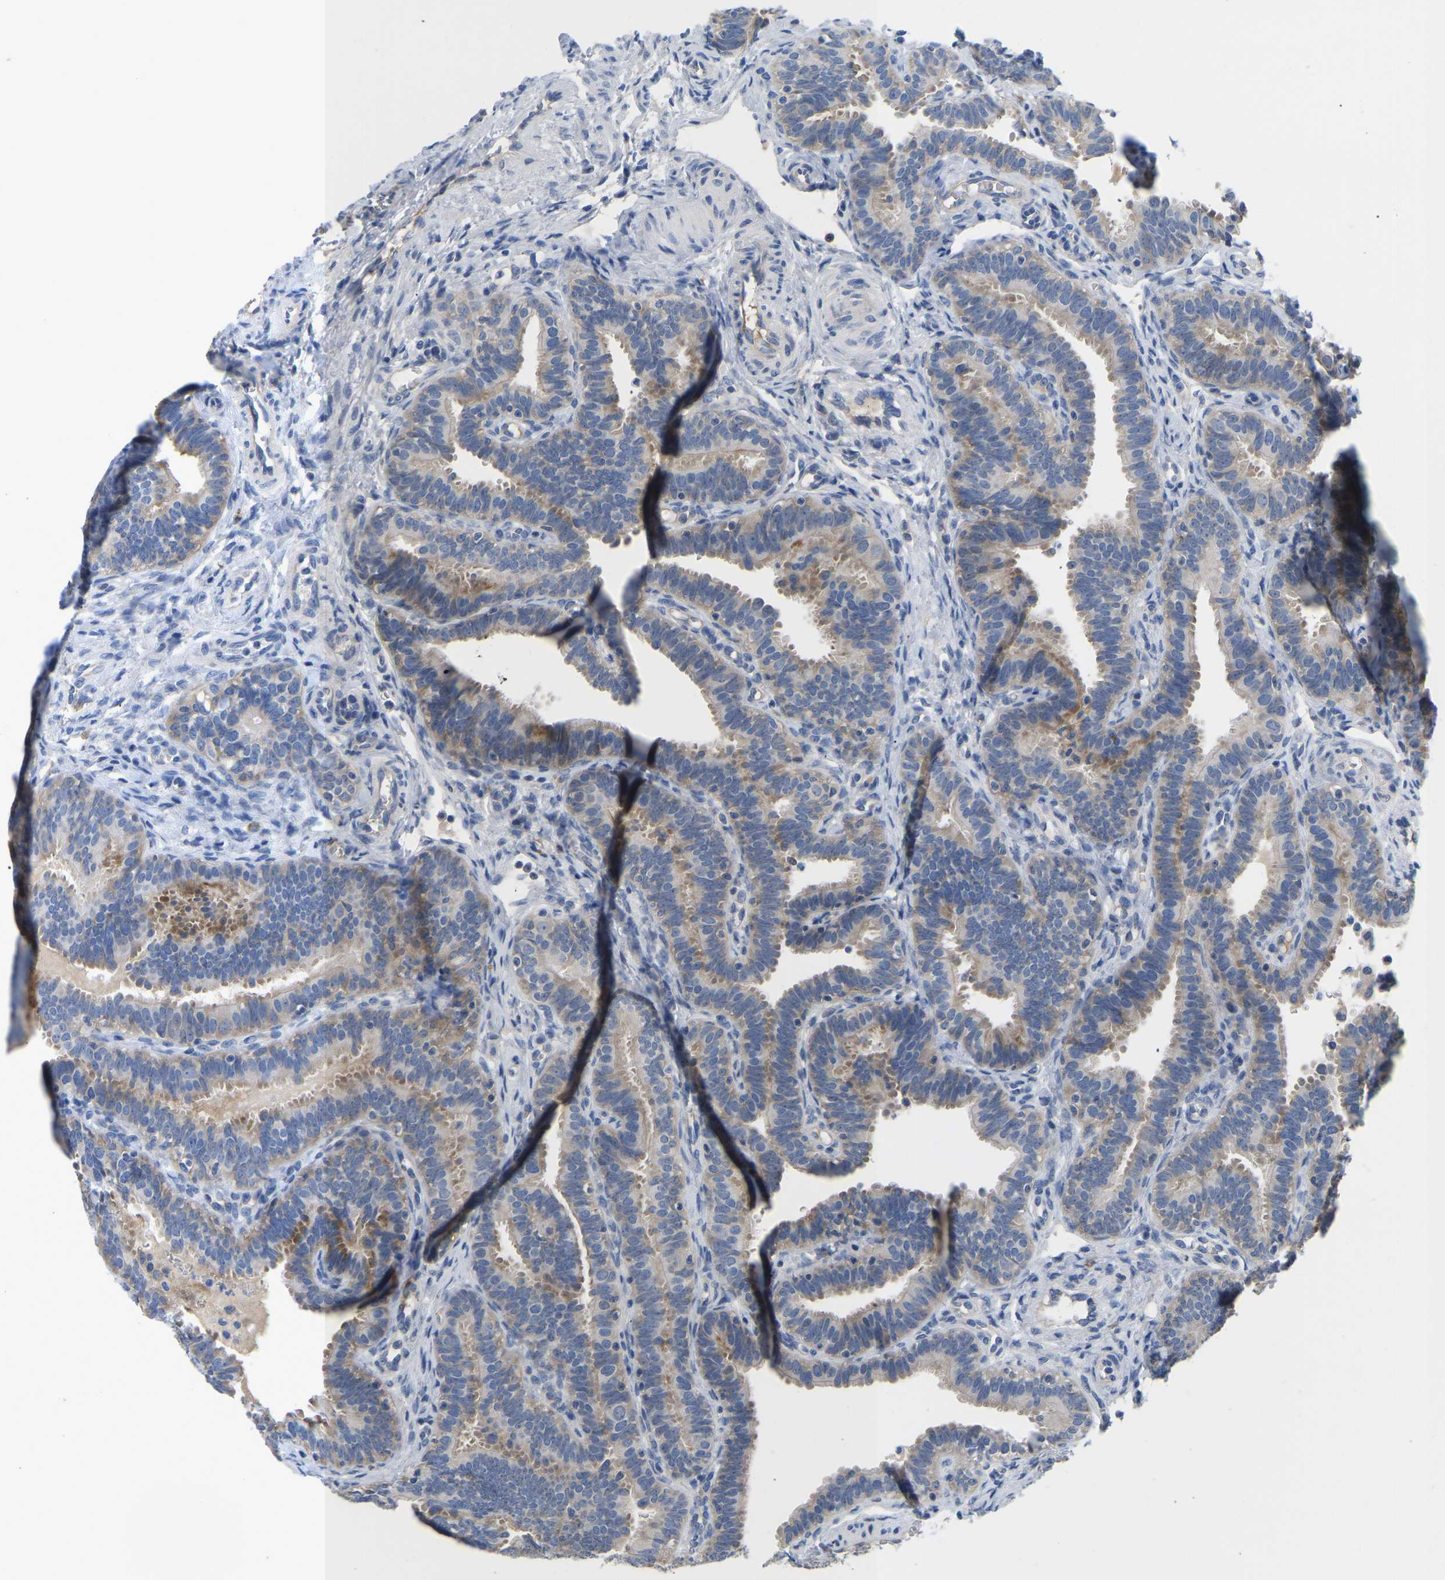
{"staining": {"intensity": "weak", "quantity": "25%-75%", "location": "cytoplasmic/membranous"}, "tissue": "fallopian tube", "cell_type": "Glandular cells", "image_type": "normal", "snomed": [{"axis": "morphology", "description": "Normal tissue, NOS"}, {"axis": "topography", "description": "Fallopian tube"}, {"axis": "topography", "description": "Placenta"}], "caption": "Immunohistochemistry (IHC) histopathology image of benign fallopian tube: fallopian tube stained using IHC displays low levels of weak protein expression localized specifically in the cytoplasmic/membranous of glandular cells, appearing as a cytoplasmic/membranous brown color.", "gene": "ABCA10", "patient": {"sex": "female", "age": 34}}